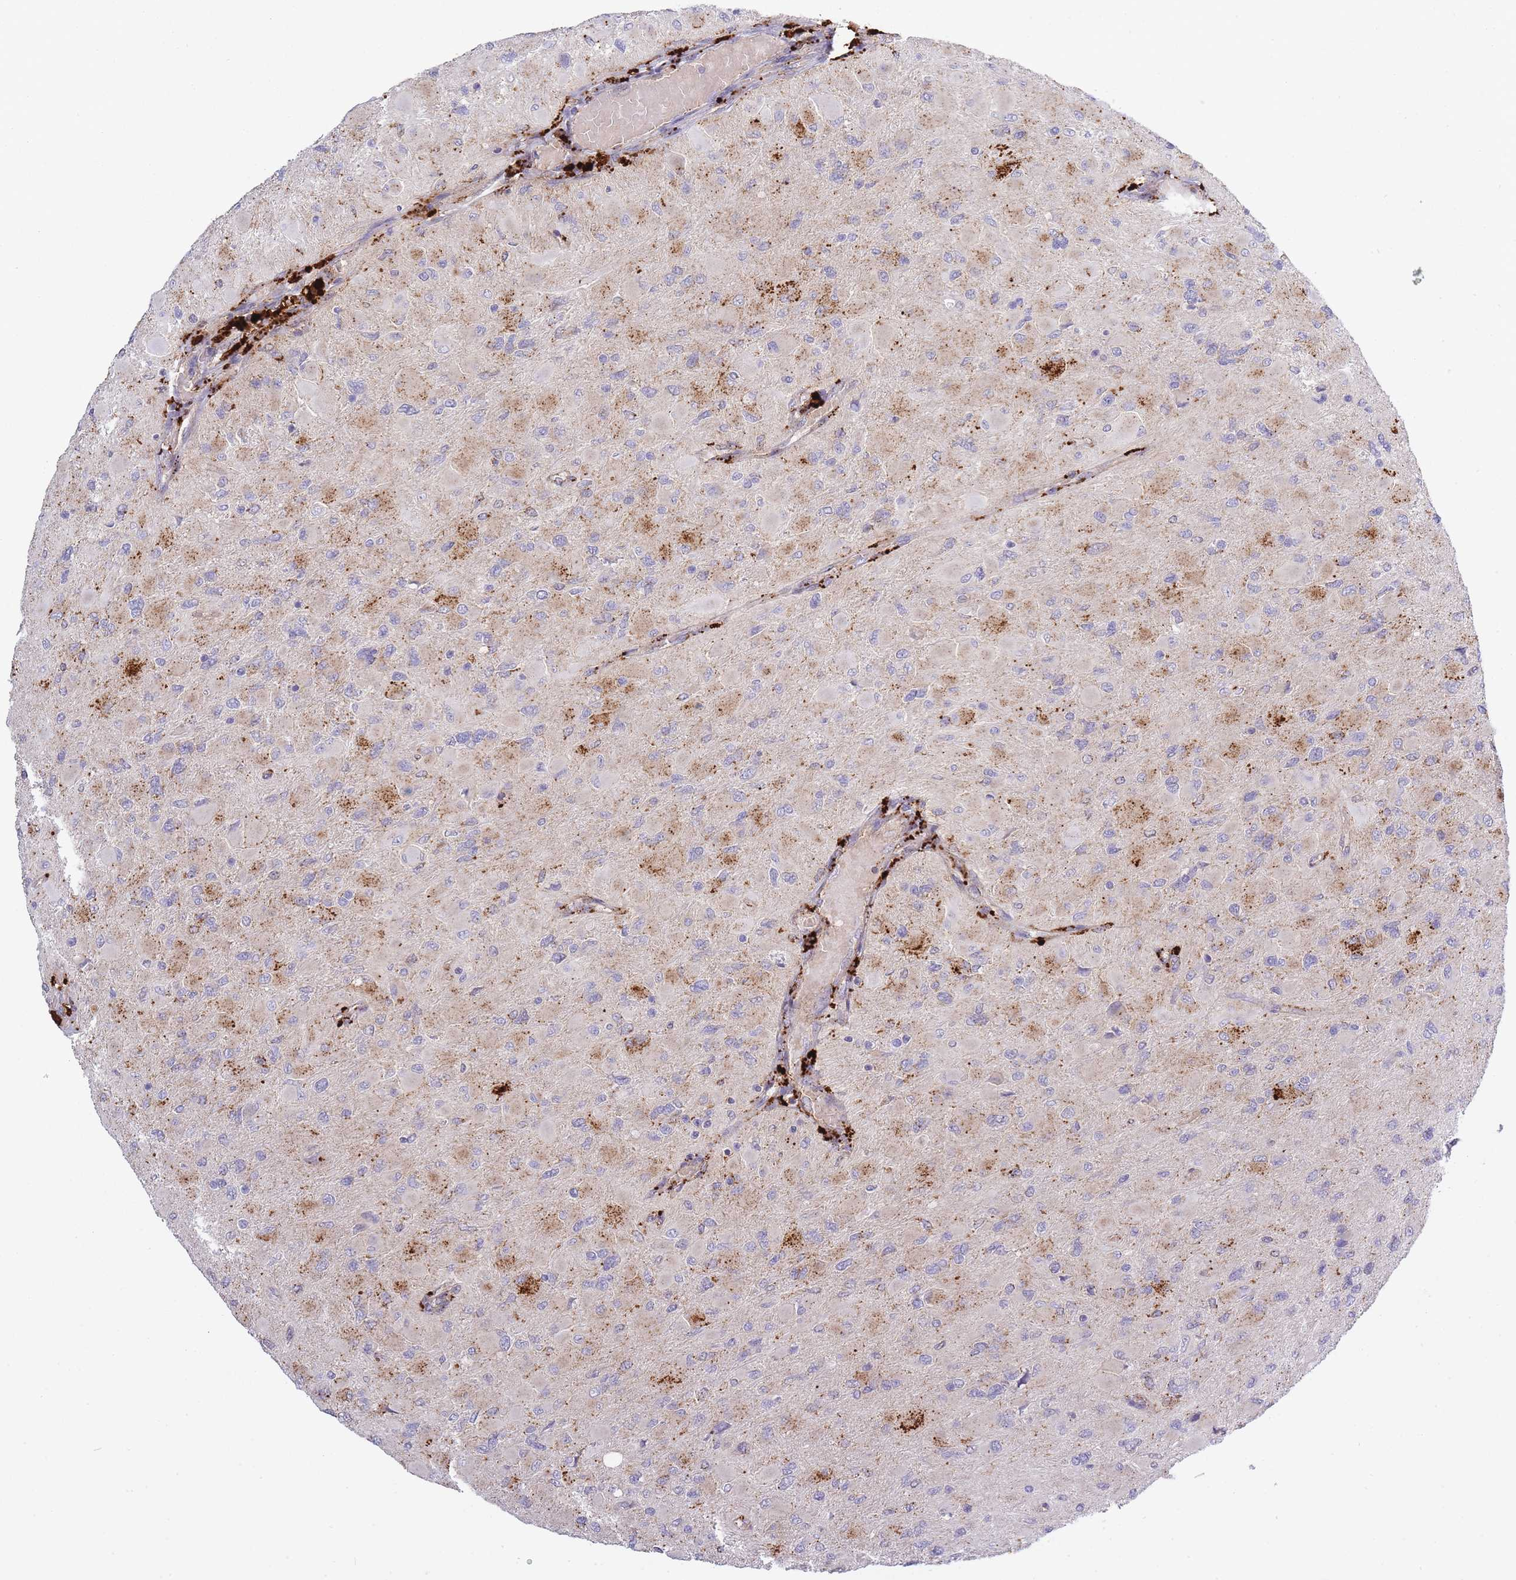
{"staining": {"intensity": "moderate", "quantity": "25%-75%", "location": "cytoplasmic/membranous"}, "tissue": "glioma", "cell_type": "Tumor cells", "image_type": "cancer", "snomed": [{"axis": "morphology", "description": "Glioma, malignant, High grade"}, {"axis": "topography", "description": "Cerebral cortex"}], "caption": "The histopathology image reveals staining of high-grade glioma (malignant), revealing moderate cytoplasmic/membranous protein staining (brown color) within tumor cells.", "gene": "TRIM61", "patient": {"sex": "female", "age": 36}}